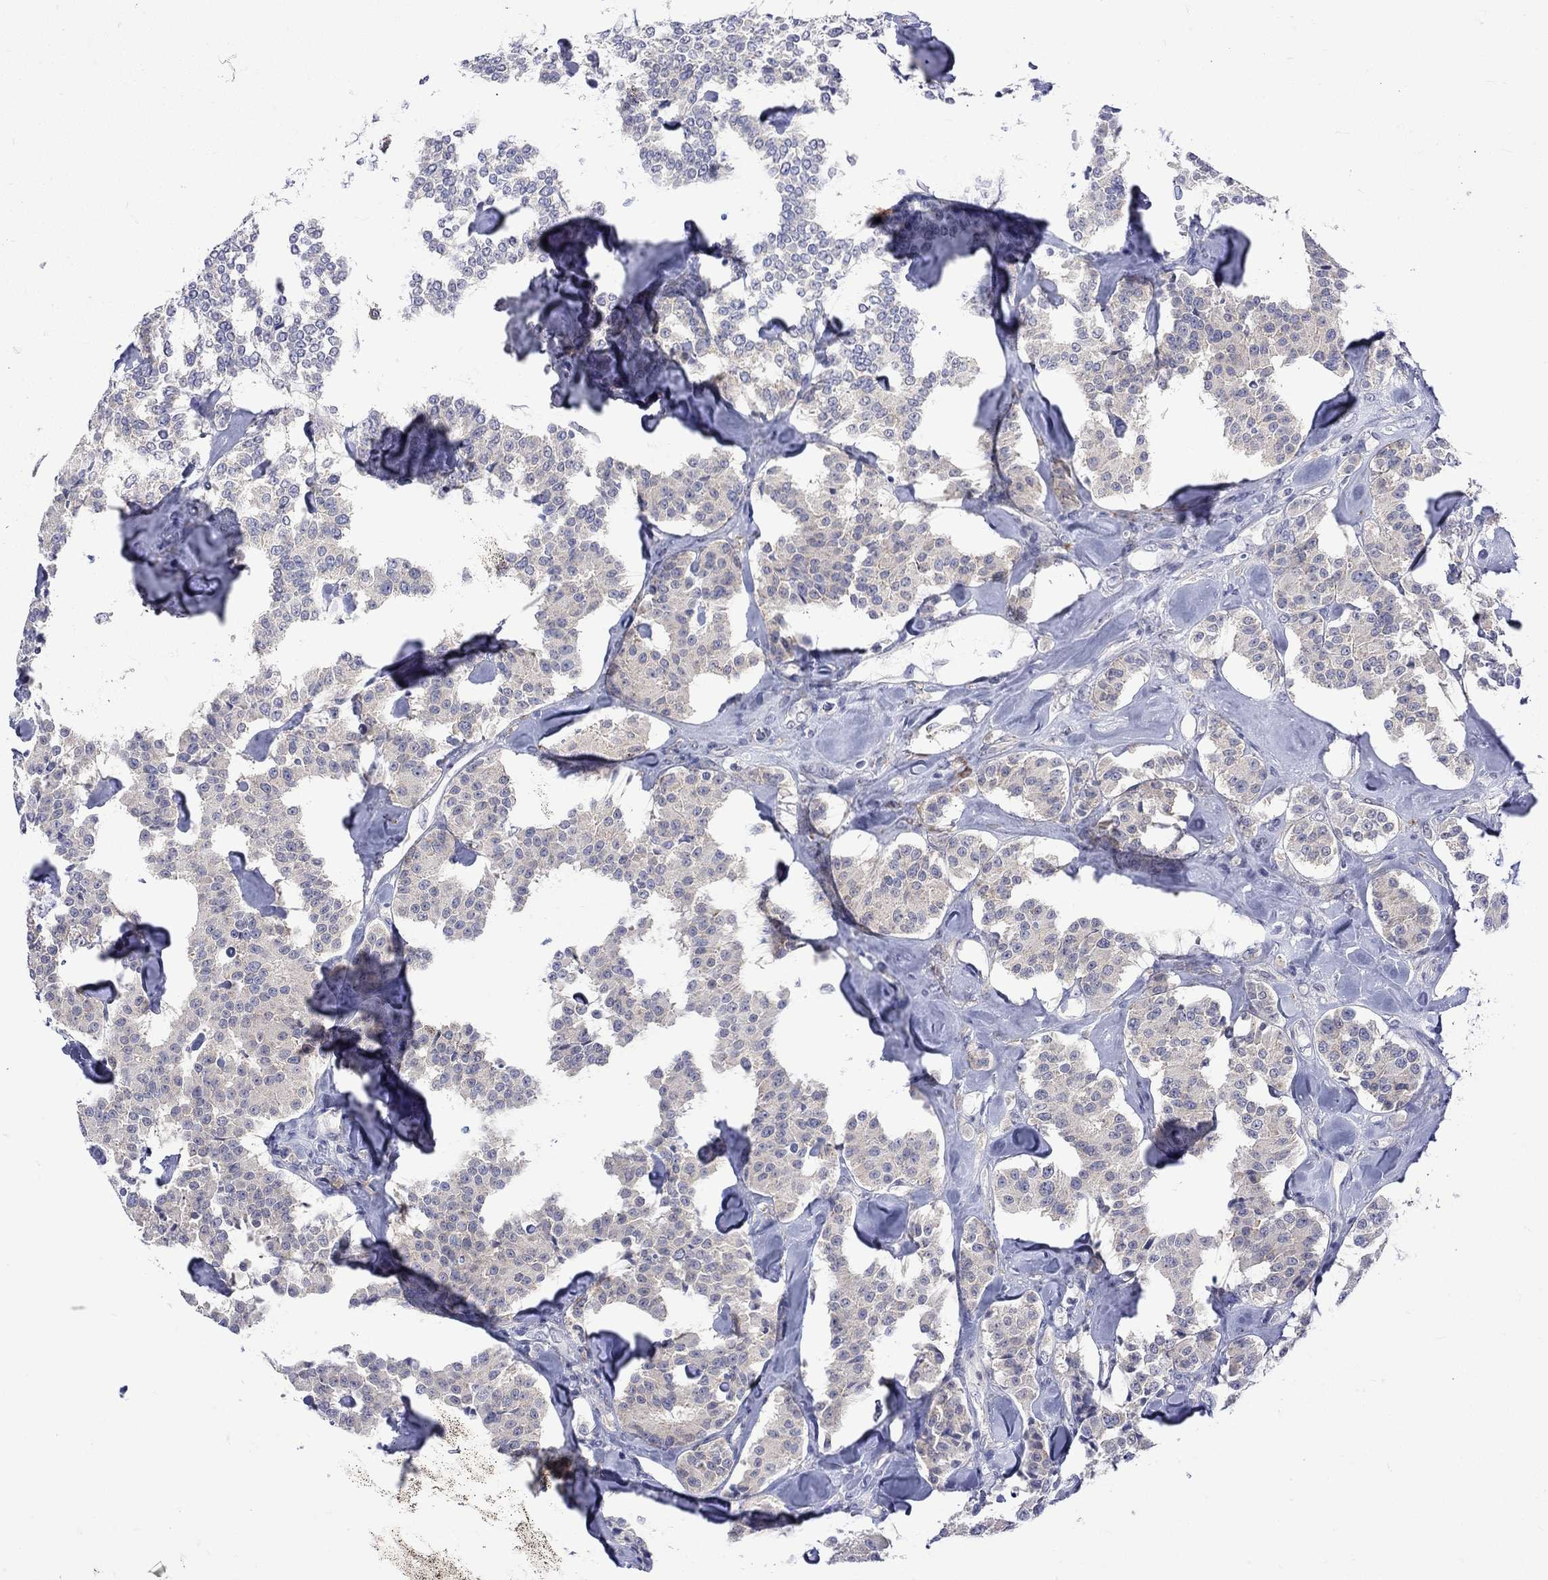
{"staining": {"intensity": "negative", "quantity": "none", "location": "none"}, "tissue": "carcinoid", "cell_type": "Tumor cells", "image_type": "cancer", "snomed": [{"axis": "morphology", "description": "Carcinoid, malignant, NOS"}, {"axis": "topography", "description": "Pancreas"}], "caption": "DAB (3,3'-diaminobenzidine) immunohistochemical staining of malignant carcinoid shows no significant staining in tumor cells.", "gene": "CERS1", "patient": {"sex": "male", "age": 41}}